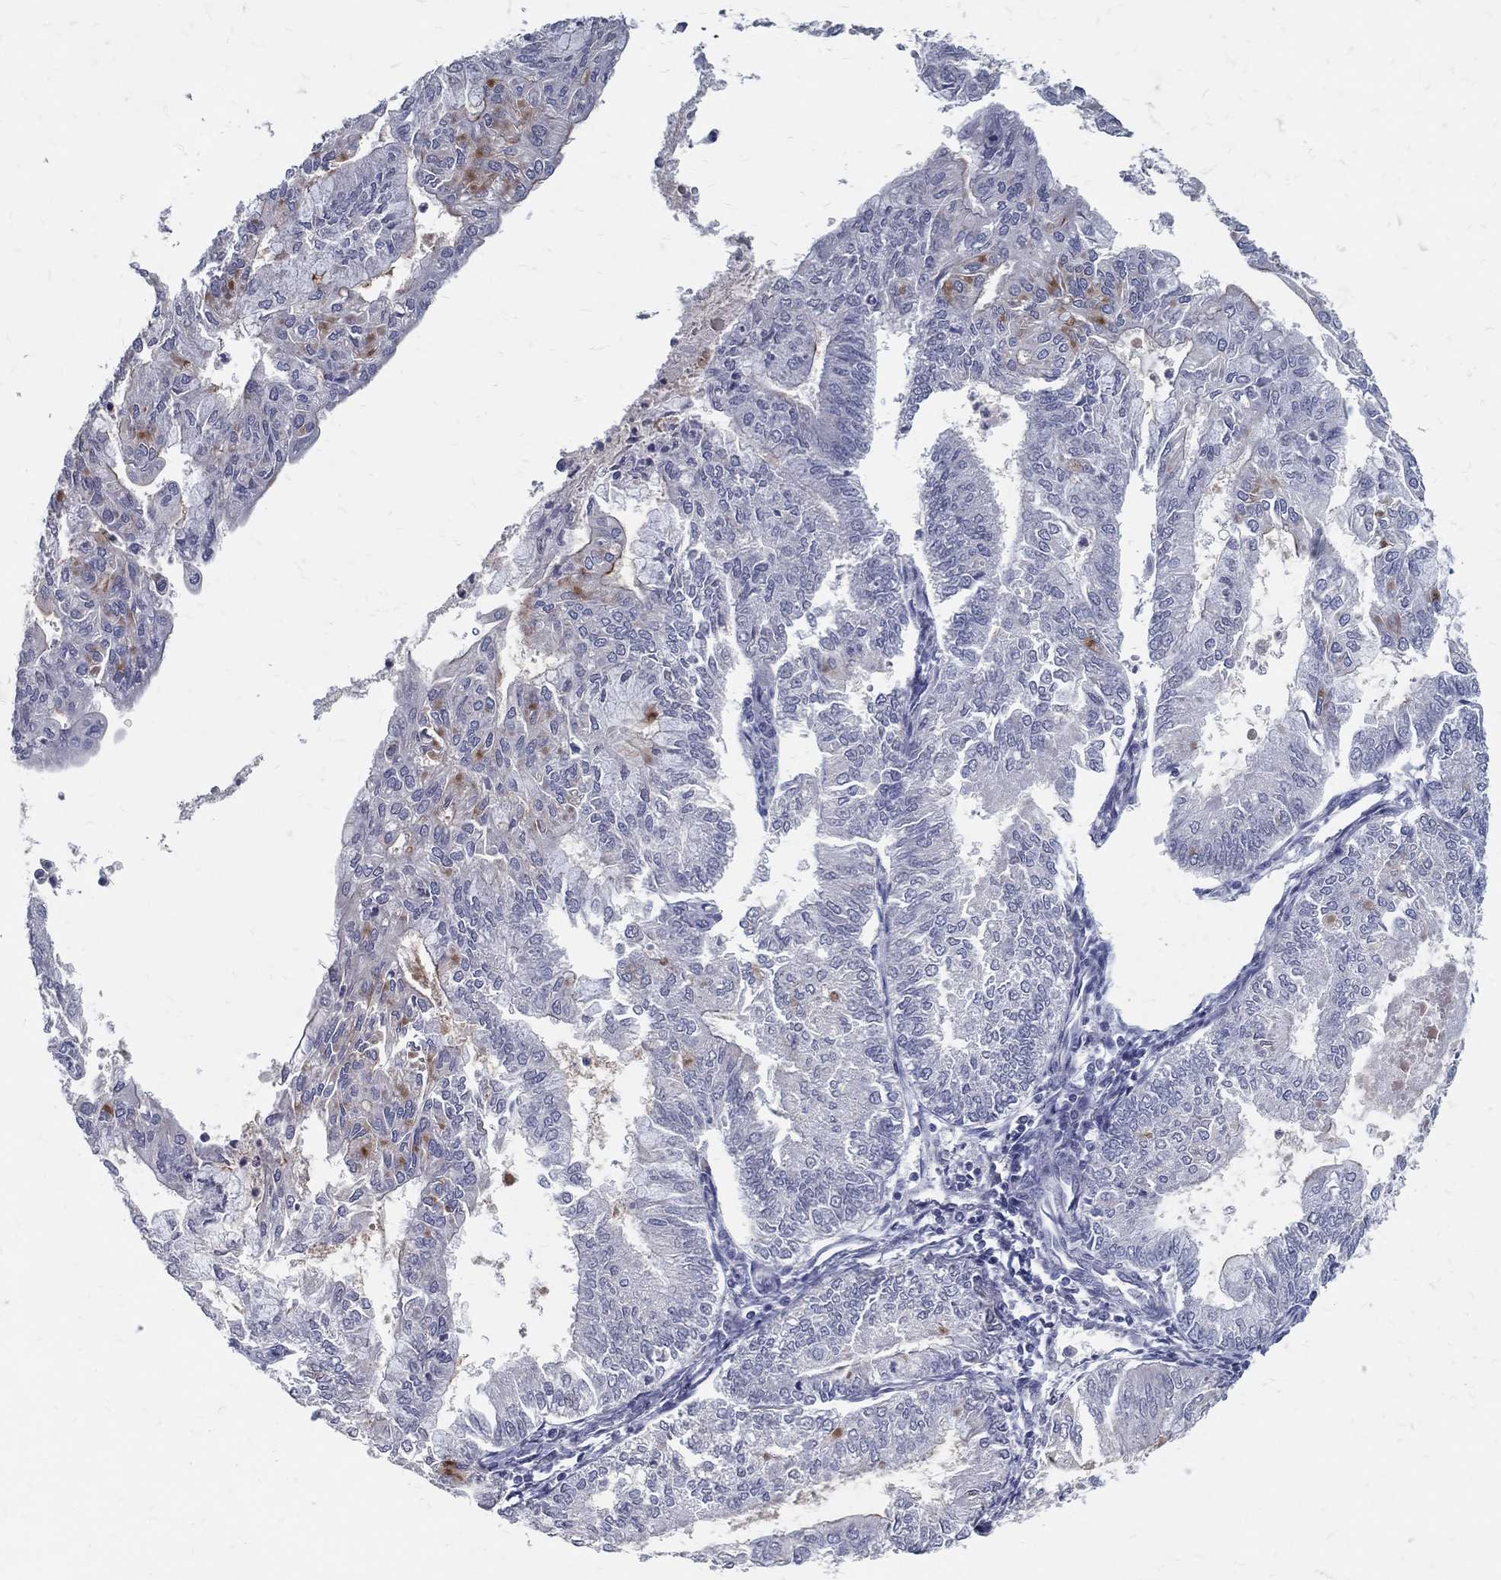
{"staining": {"intensity": "negative", "quantity": "none", "location": "none"}, "tissue": "endometrial cancer", "cell_type": "Tumor cells", "image_type": "cancer", "snomed": [{"axis": "morphology", "description": "Adenocarcinoma, NOS"}, {"axis": "topography", "description": "Endometrium"}], "caption": "Tumor cells are negative for brown protein staining in endometrial cancer.", "gene": "ACE2", "patient": {"sex": "female", "age": 59}}